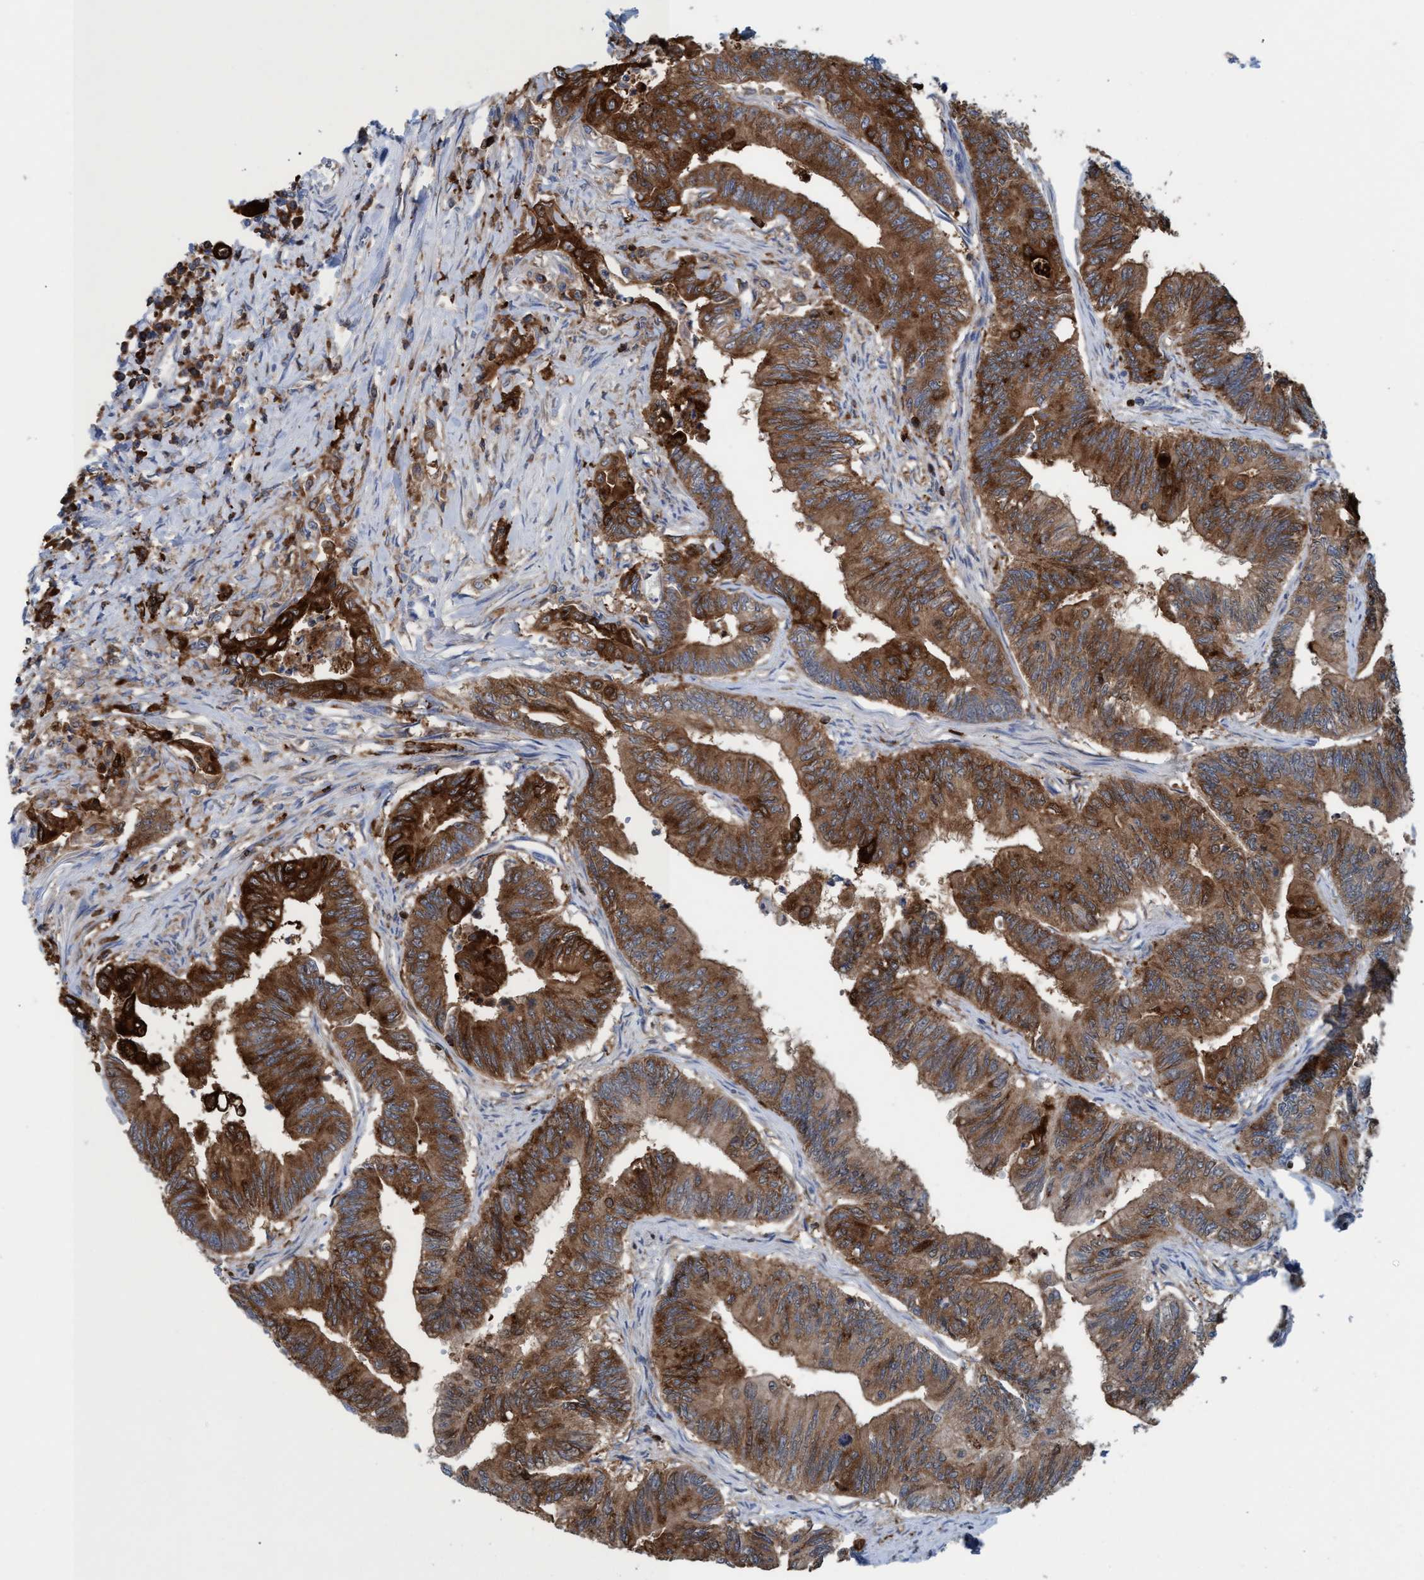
{"staining": {"intensity": "strong", "quantity": ">75%", "location": "cytoplasmic/membranous"}, "tissue": "colorectal cancer", "cell_type": "Tumor cells", "image_type": "cancer", "snomed": [{"axis": "morphology", "description": "Adenoma, NOS"}, {"axis": "morphology", "description": "Adenocarcinoma, NOS"}, {"axis": "topography", "description": "Colon"}], "caption": "This is an image of IHC staining of colorectal cancer, which shows strong positivity in the cytoplasmic/membranous of tumor cells.", "gene": "EZR", "patient": {"sex": "male", "age": 79}}